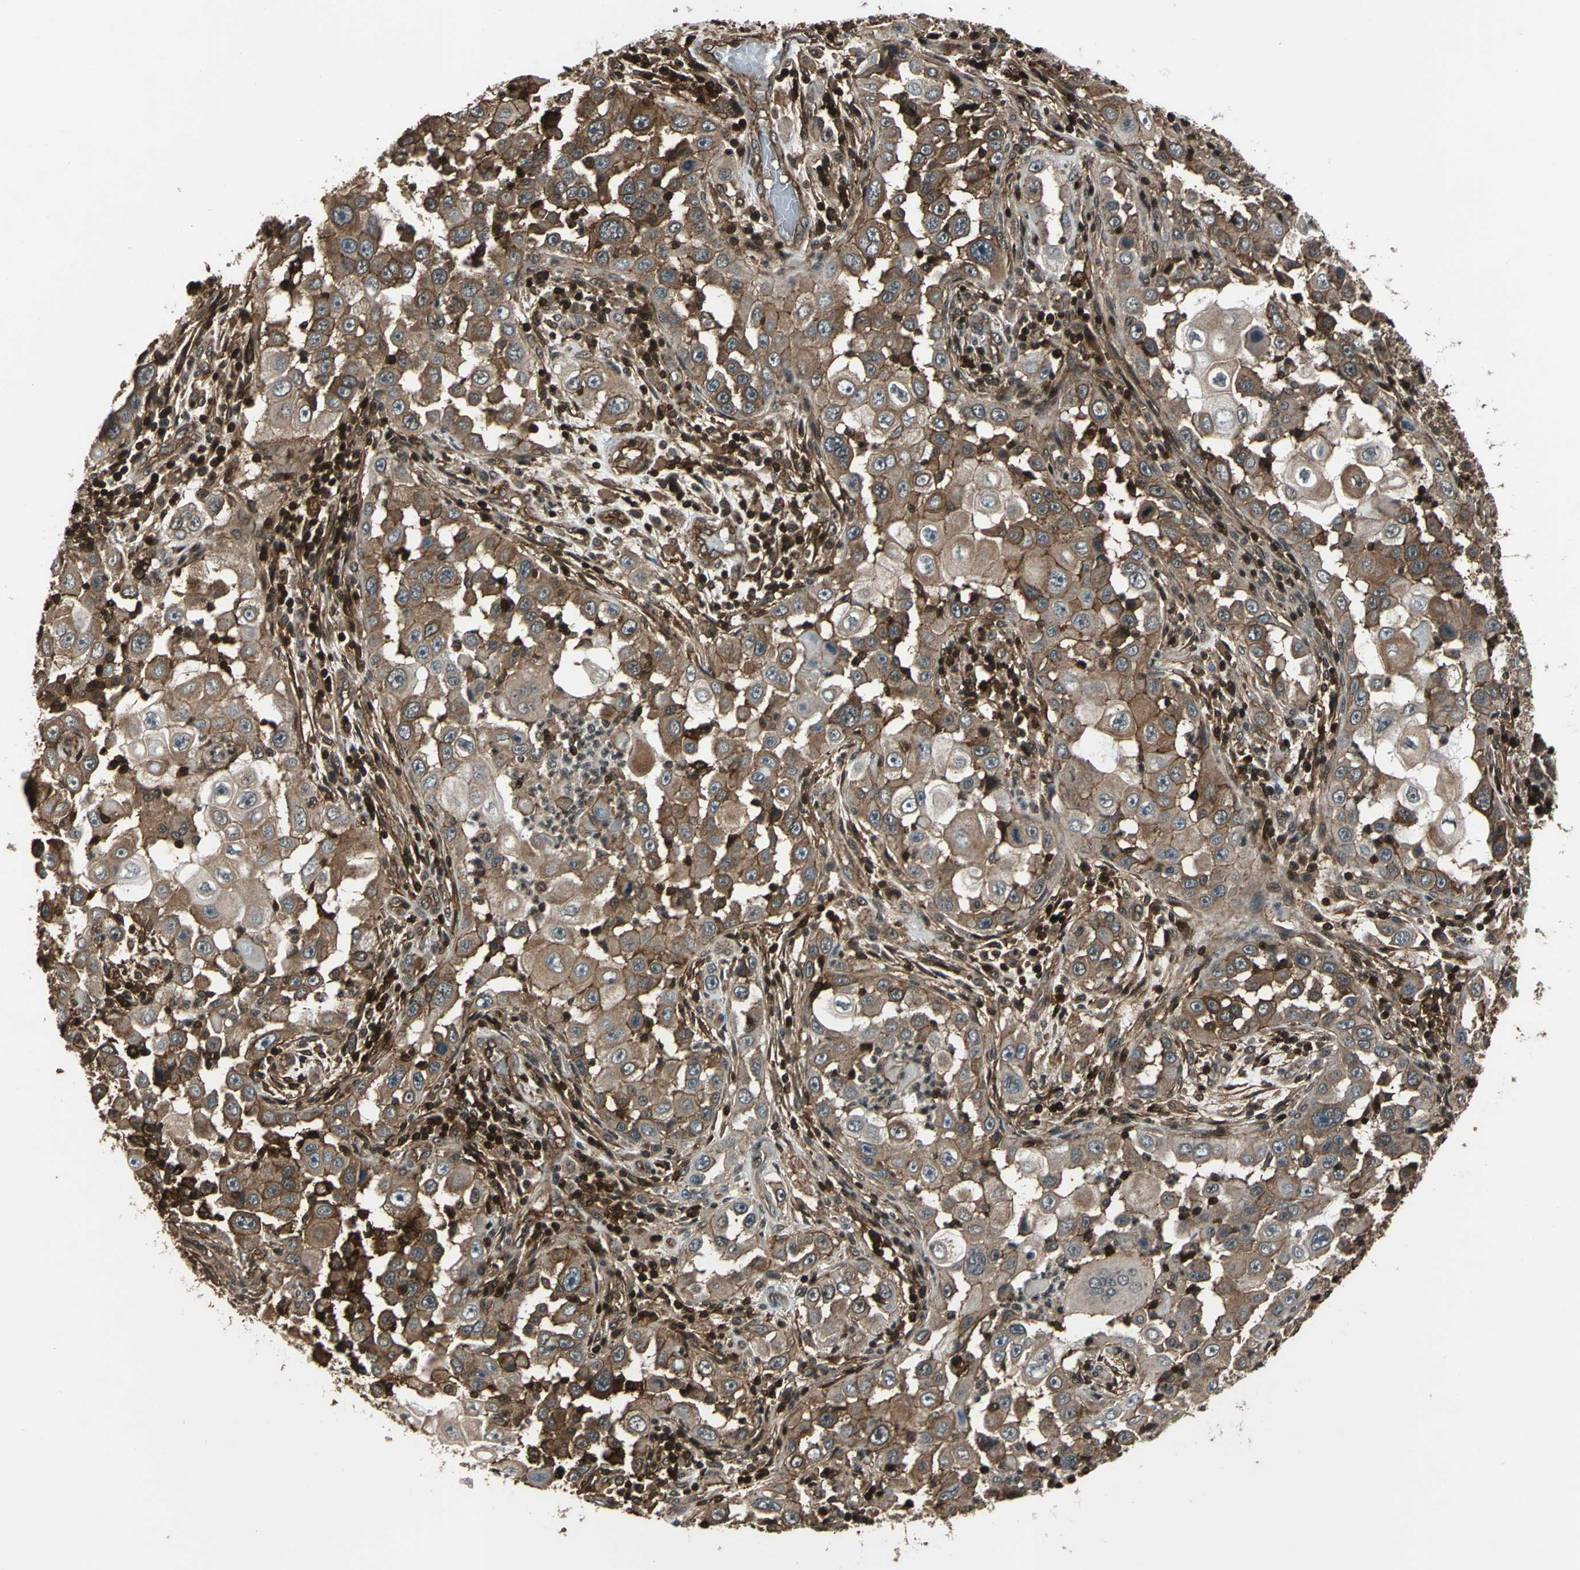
{"staining": {"intensity": "strong", "quantity": ">75%", "location": "cytoplasmic/membranous,nuclear"}, "tissue": "head and neck cancer", "cell_type": "Tumor cells", "image_type": "cancer", "snomed": [{"axis": "morphology", "description": "Carcinoma, NOS"}, {"axis": "topography", "description": "Head-Neck"}], "caption": "DAB immunohistochemical staining of human carcinoma (head and neck) displays strong cytoplasmic/membranous and nuclear protein staining in about >75% of tumor cells.", "gene": "NR2C2", "patient": {"sex": "male", "age": 87}}